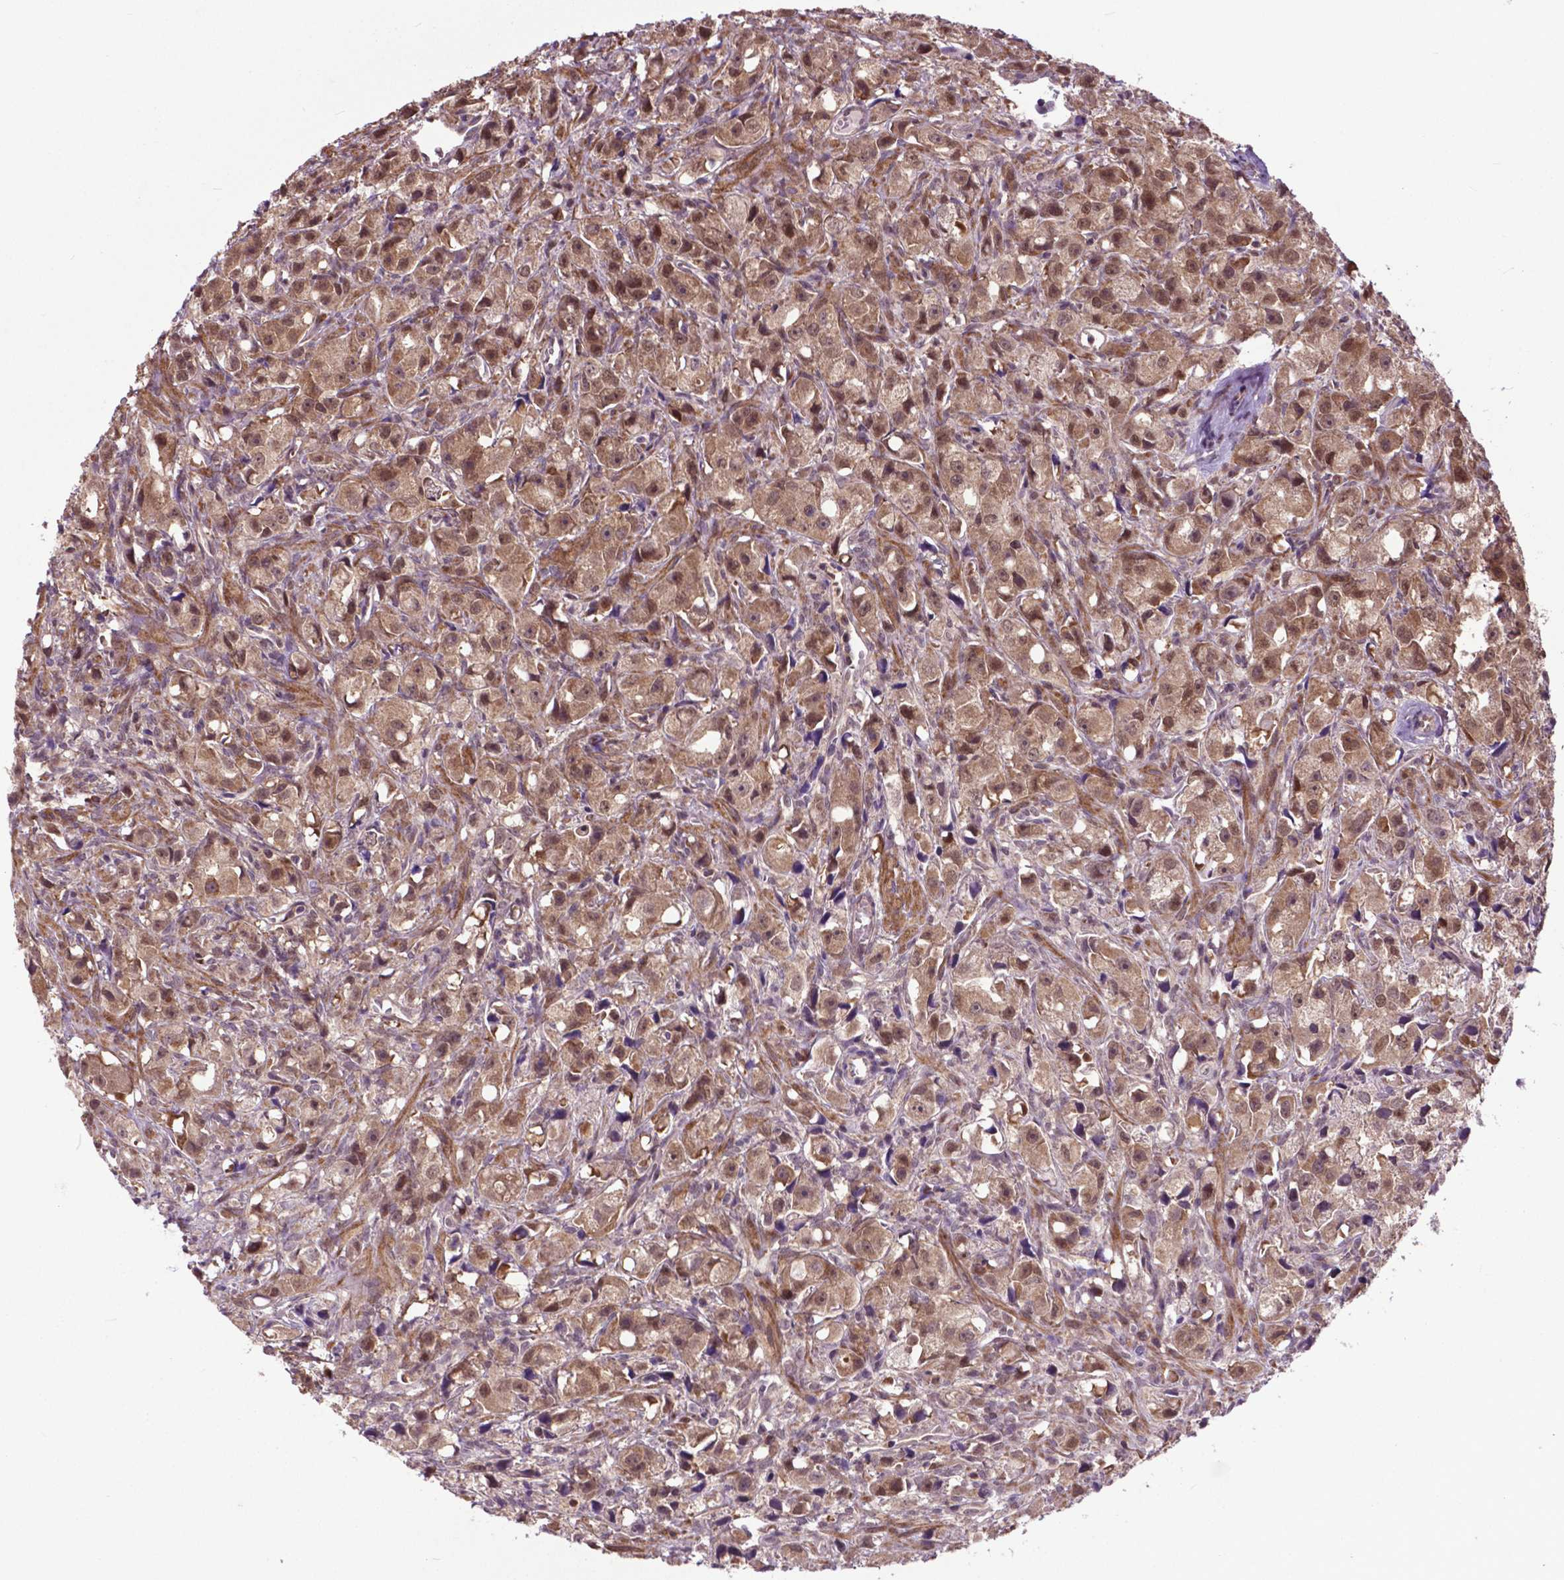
{"staining": {"intensity": "moderate", "quantity": ">75%", "location": "cytoplasmic/membranous,nuclear"}, "tissue": "prostate cancer", "cell_type": "Tumor cells", "image_type": "cancer", "snomed": [{"axis": "morphology", "description": "Adenocarcinoma, High grade"}, {"axis": "topography", "description": "Prostate"}], "caption": "Immunohistochemistry (IHC) micrograph of adenocarcinoma (high-grade) (prostate) stained for a protein (brown), which exhibits medium levels of moderate cytoplasmic/membranous and nuclear expression in approximately >75% of tumor cells.", "gene": "OTUB1", "patient": {"sex": "male", "age": 75}}